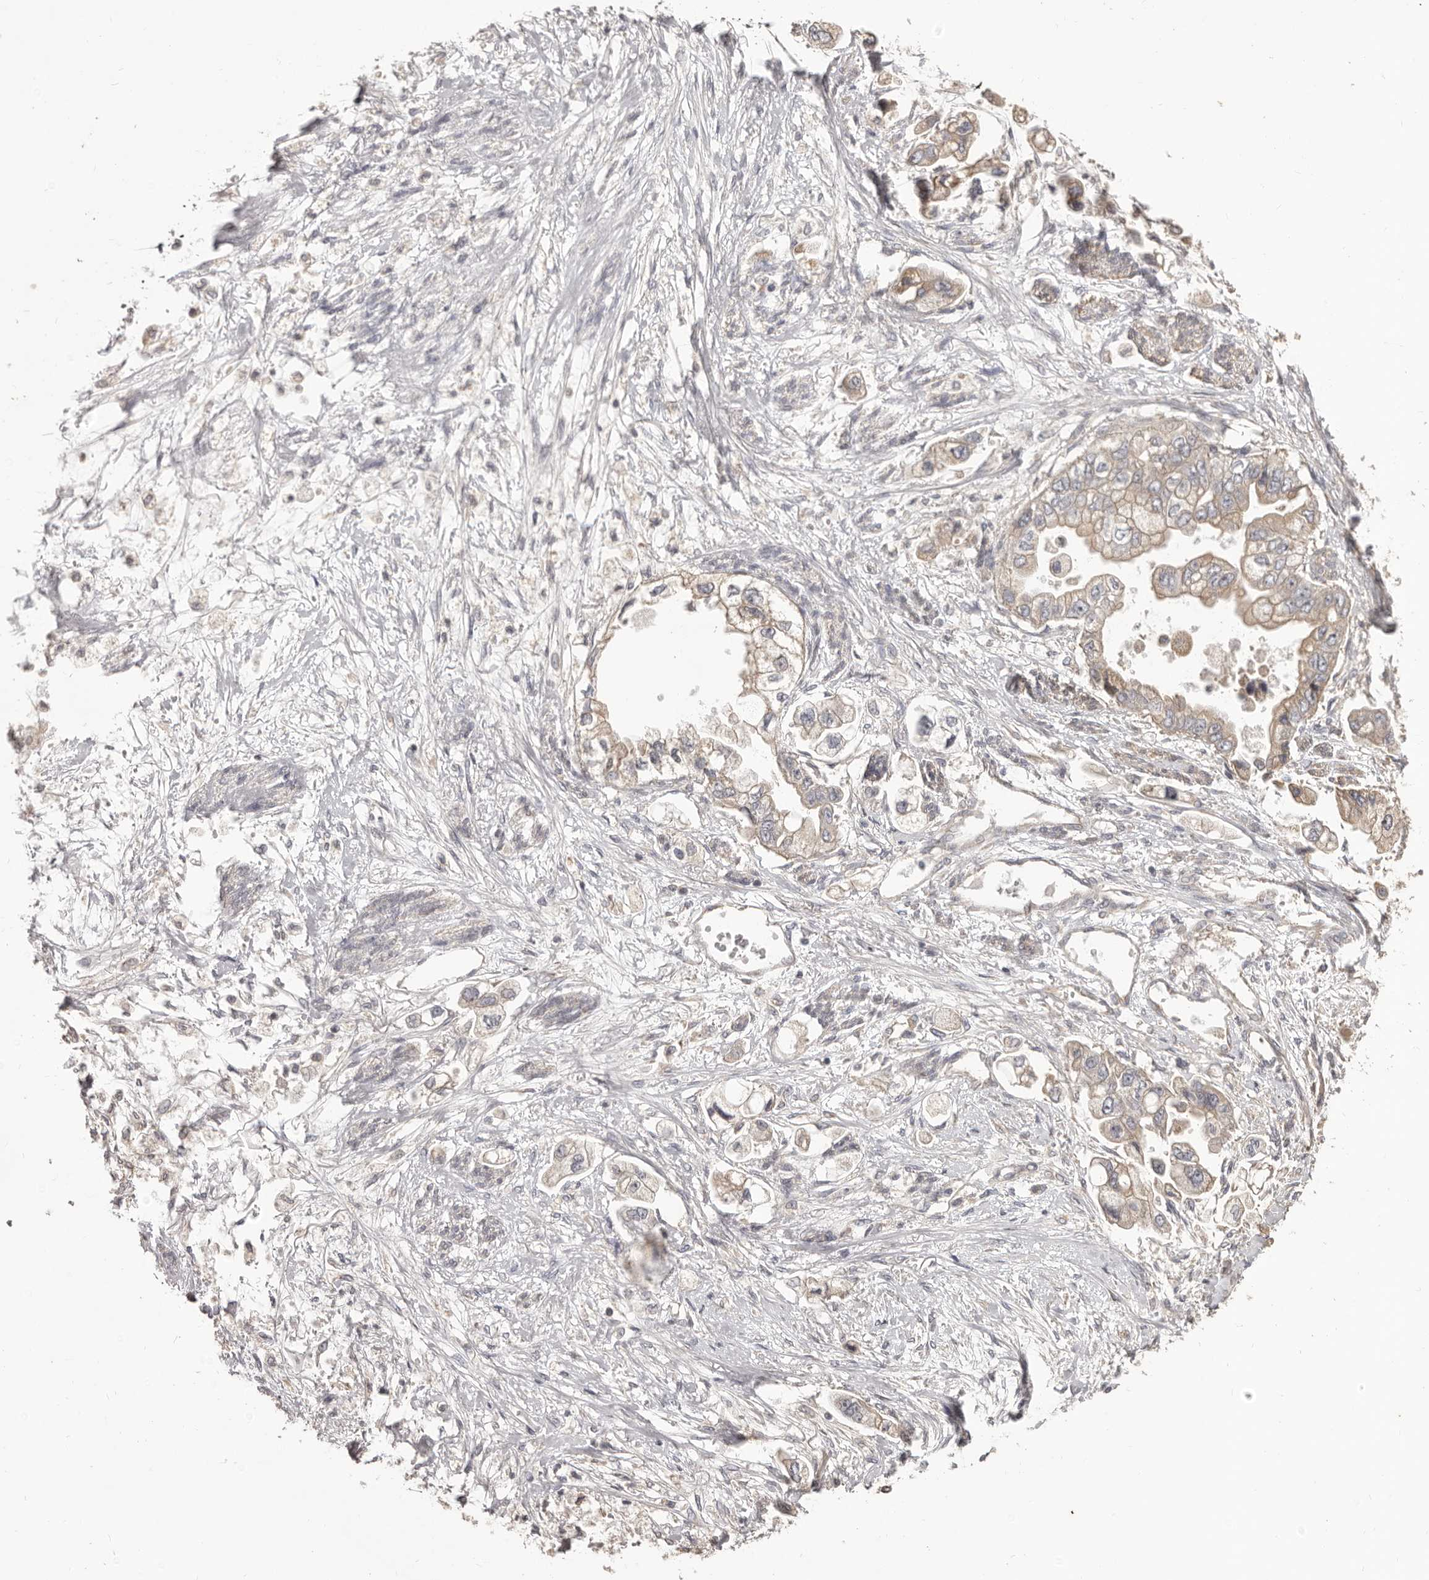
{"staining": {"intensity": "weak", "quantity": ">75%", "location": "cytoplasmic/membranous"}, "tissue": "stomach cancer", "cell_type": "Tumor cells", "image_type": "cancer", "snomed": [{"axis": "morphology", "description": "Adenocarcinoma, NOS"}, {"axis": "topography", "description": "Stomach"}], "caption": "Human stomach adenocarcinoma stained with a protein marker displays weak staining in tumor cells.", "gene": "HRH1", "patient": {"sex": "male", "age": 62}}